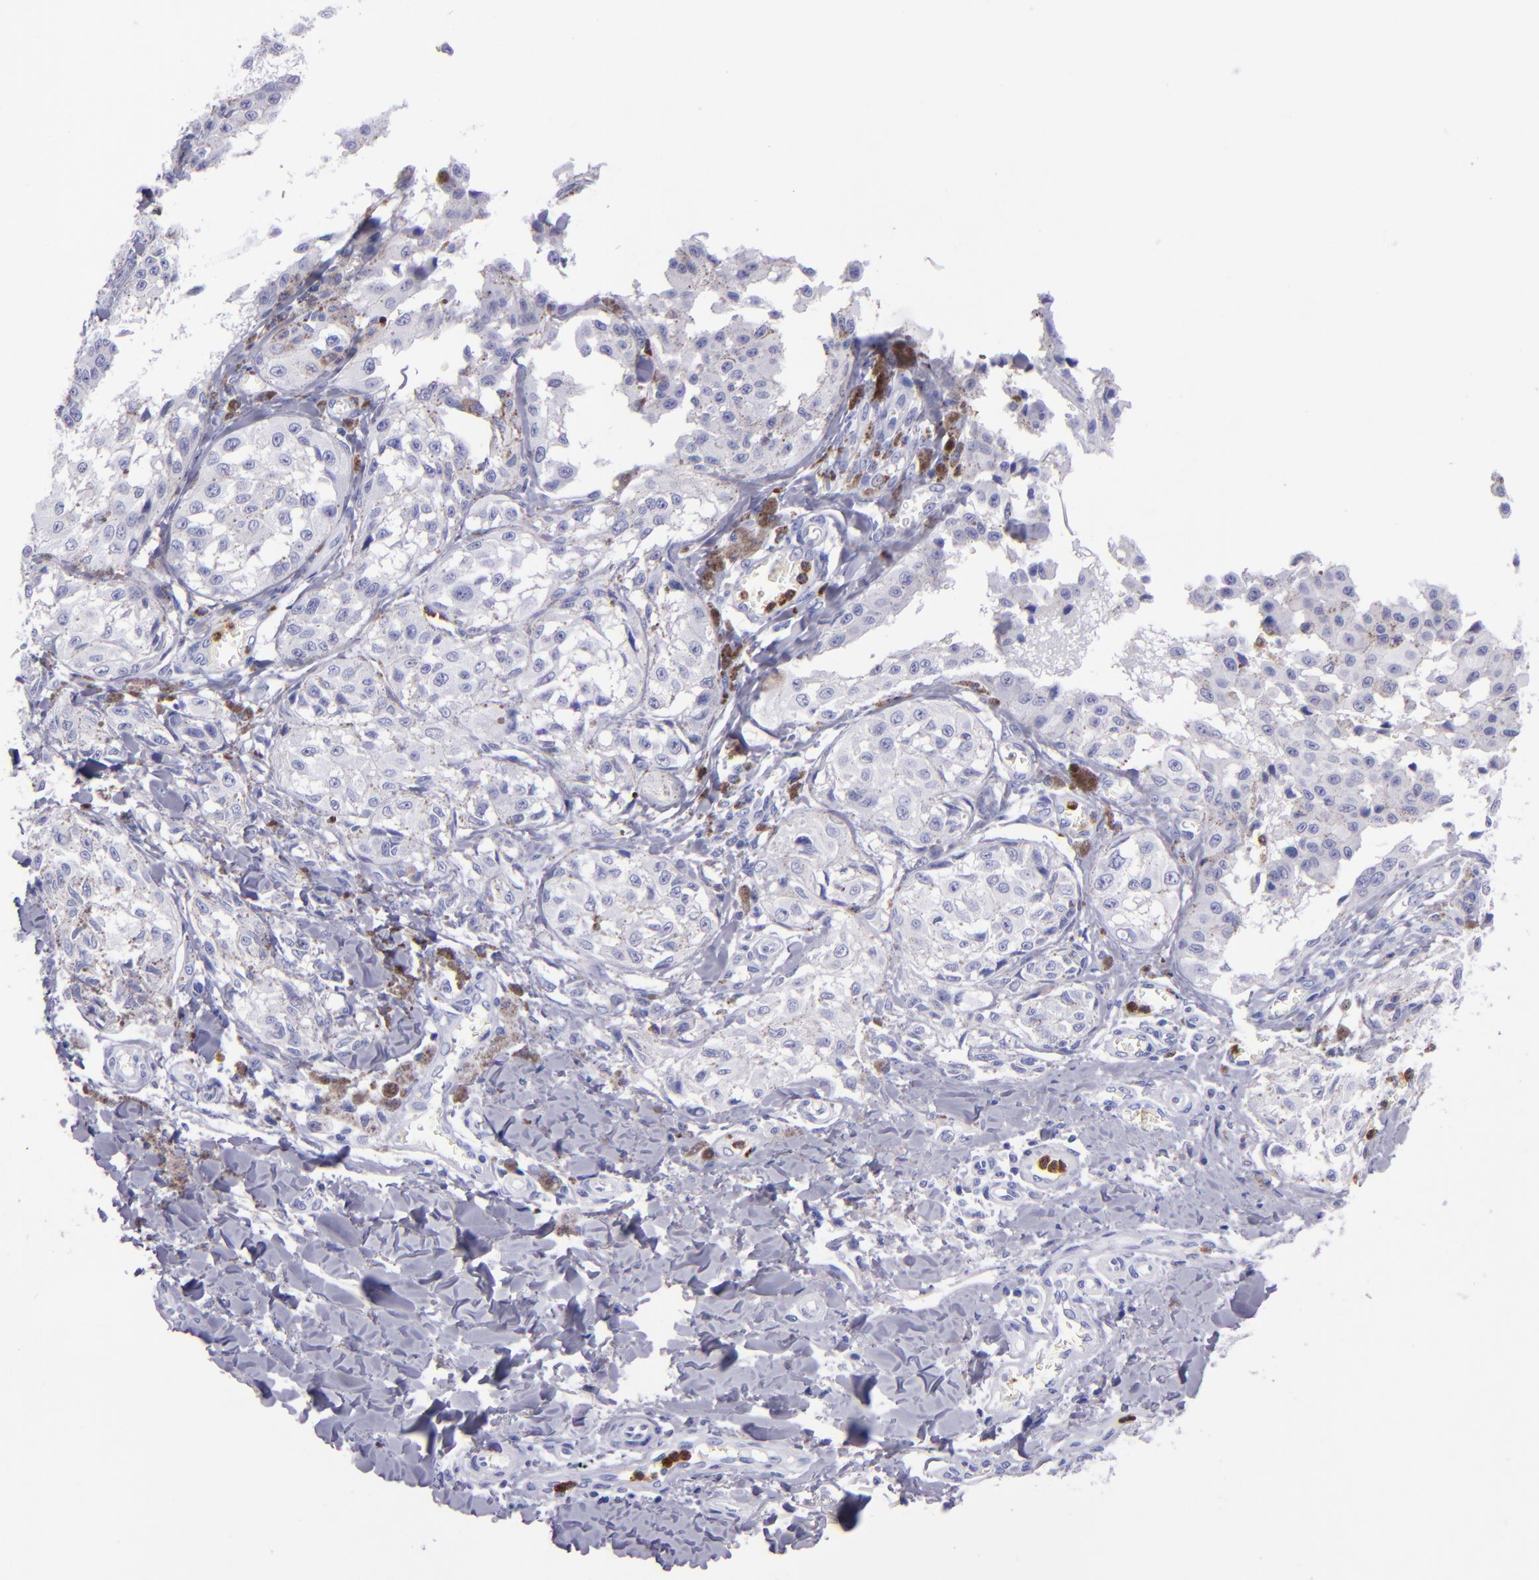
{"staining": {"intensity": "negative", "quantity": "none", "location": "none"}, "tissue": "melanoma", "cell_type": "Tumor cells", "image_type": "cancer", "snomed": [{"axis": "morphology", "description": "Malignant melanoma, NOS"}, {"axis": "topography", "description": "Skin"}], "caption": "DAB (3,3'-diaminobenzidine) immunohistochemical staining of human malignant melanoma displays no significant positivity in tumor cells.", "gene": "CR1", "patient": {"sex": "female", "age": 82}}